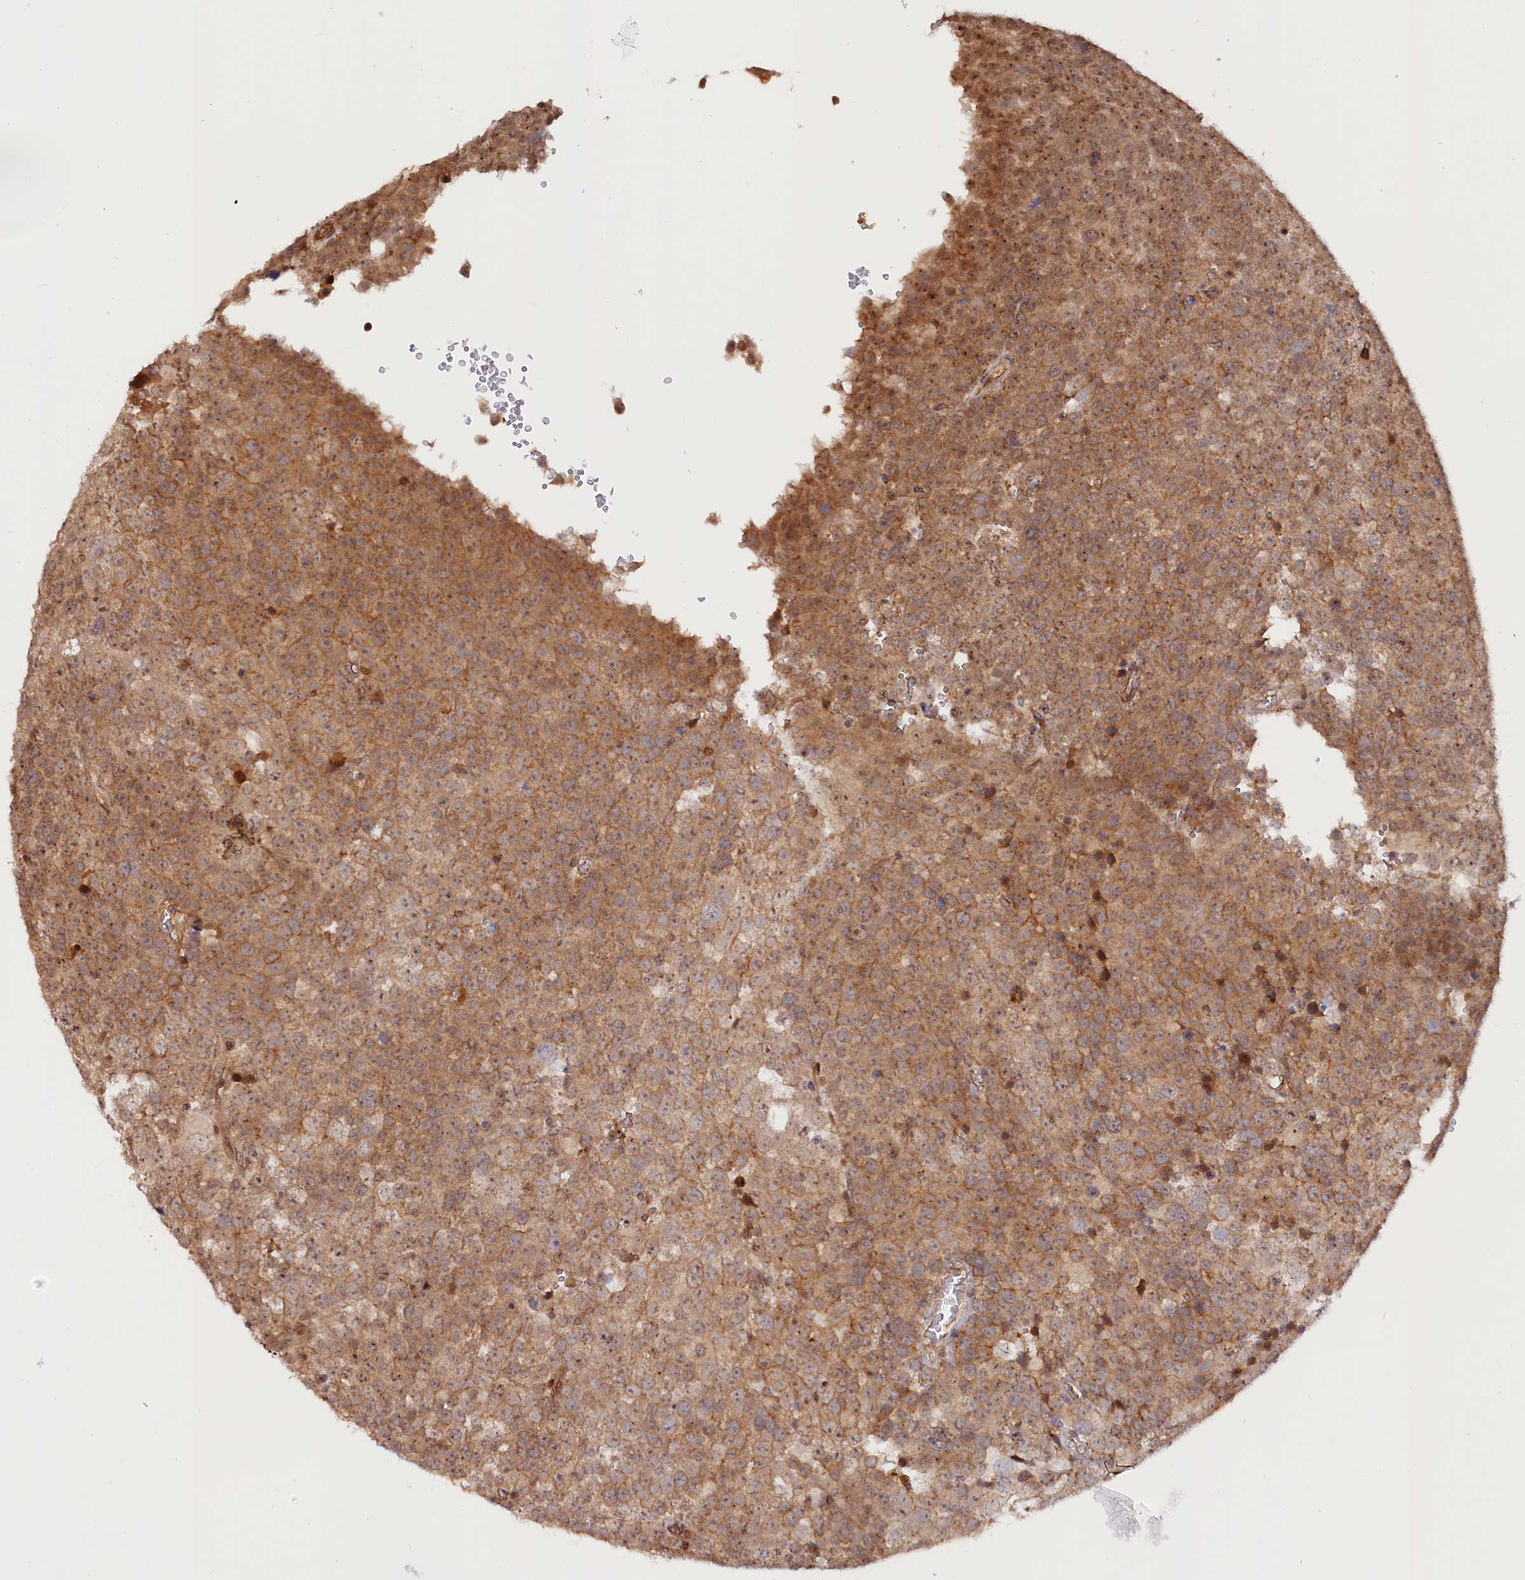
{"staining": {"intensity": "moderate", "quantity": ">75%", "location": "cytoplasmic/membranous,nuclear"}, "tissue": "testis cancer", "cell_type": "Tumor cells", "image_type": "cancer", "snomed": [{"axis": "morphology", "description": "Seminoma, NOS"}, {"axis": "topography", "description": "Testis"}], "caption": "Protein expression analysis of testis cancer (seminoma) displays moderate cytoplasmic/membranous and nuclear positivity in about >75% of tumor cells. Immunohistochemistry (ihc) stains the protein of interest in brown and the nuclei are stained blue.", "gene": "ANKRD24", "patient": {"sex": "male", "age": 71}}